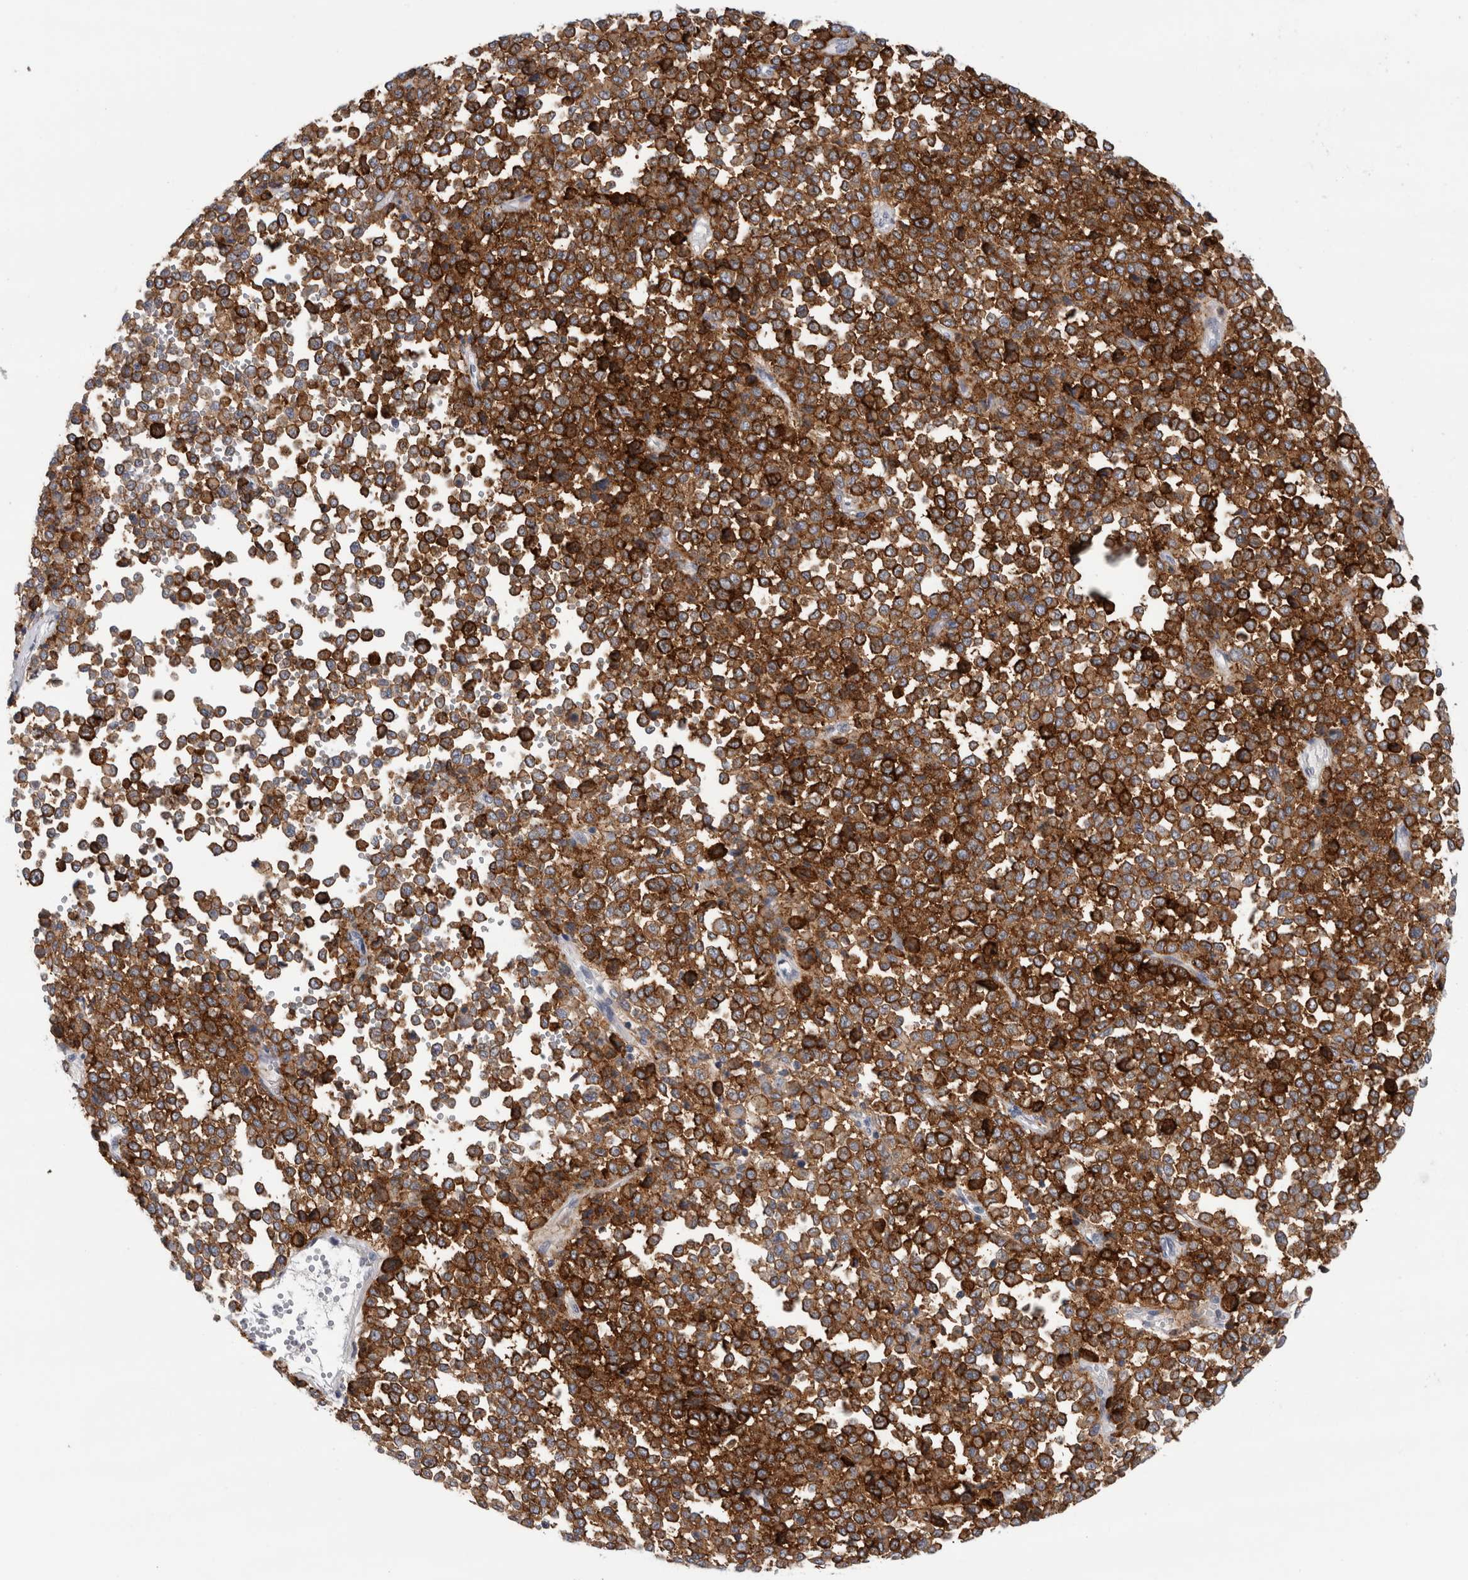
{"staining": {"intensity": "strong", "quantity": ">75%", "location": "cytoplasmic/membranous"}, "tissue": "melanoma", "cell_type": "Tumor cells", "image_type": "cancer", "snomed": [{"axis": "morphology", "description": "Malignant melanoma, Metastatic site"}, {"axis": "topography", "description": "Pancreas"}], "caption": "Melanoma tissue shows strong cytoplasmic/membranous staining in approximately >75% of tumor cells, visualized by immunohistochemistry.", "gene": "CD63", "patient": {"sex": "female", "age": 30}}